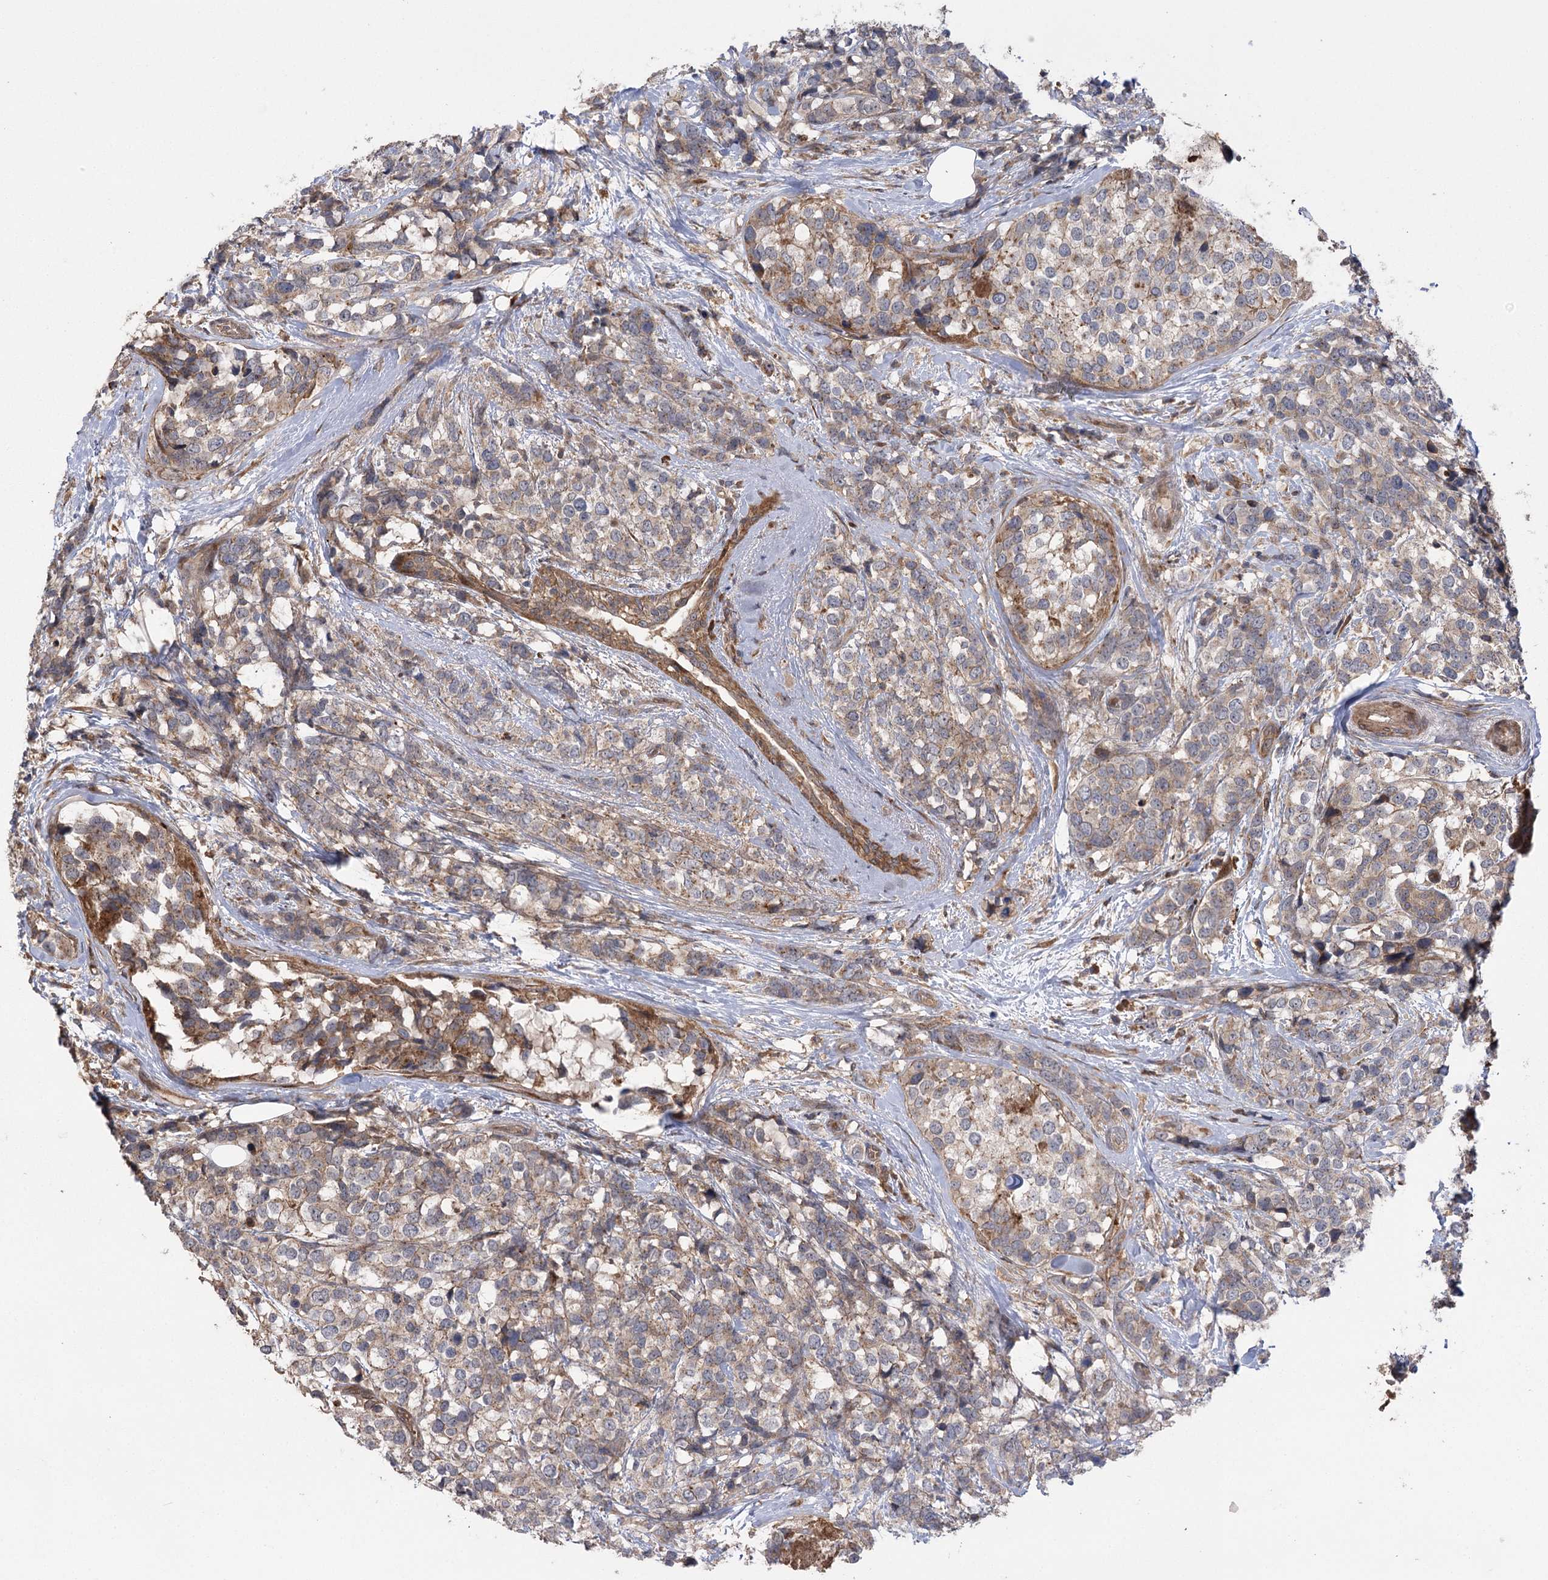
{"staining": {"intensity": "weak", "quantity": "<25%", "location": "cytoplasmic/membranous"}, "tissue": "breast cancer", "cell_type": "Tumor cells", "image_type": "cancer", "snomed": [{"axis": "morphology", "description": "Lobular carcinoma"}, {"axis": "topography", "description": "Breast"}], "caption": "Photomicrograph shows no significant protein staining in tumor cells of breast lobular carcinoma.", "gene": "KCNN2", "patient": {"sex": "female", "age": 59}}